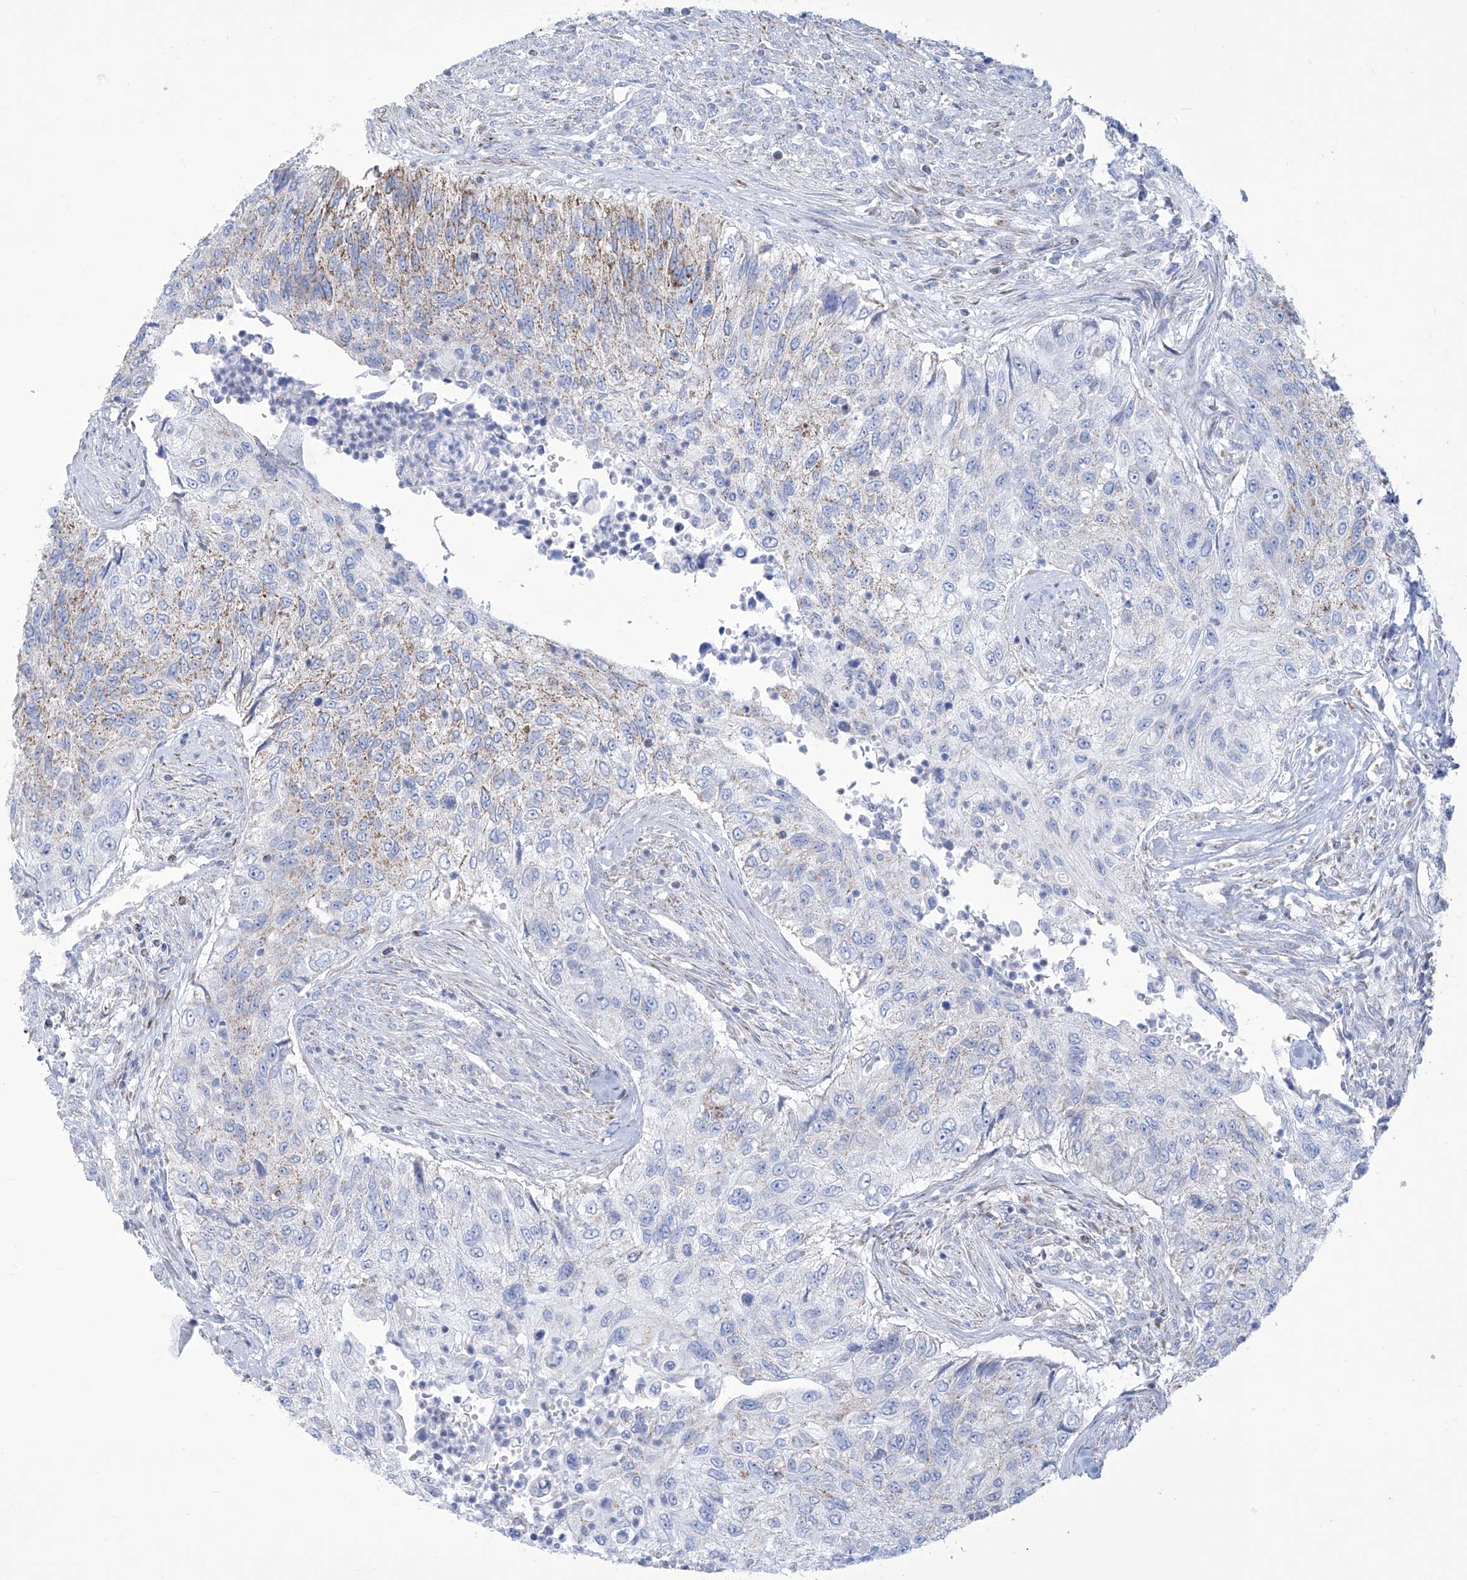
{"staining": {"intensity": "moderate", "quantity": "<25%", "location": "cytoplasmic/membranous"}, "tissue": "urothelial cancer", "cell_type": "Tumor cells", "image_type": "cancer", "snomed": [{"axis": "morphology", "description": "Urothelial carcinoma, High grade"}, {"axis": "topography", "description": "Urinary bladder"}], "caption": "Immunohistochemistry (DAB (3,3'-diaminobenzidine)) staining of high-grade urothelial carcinoma reveals moderate cytoplasmic/membranous protein expression in about <25% of tumor cells.", "gene": "ALDH6A1", "patient": {"sex": "female", "age": 60}}